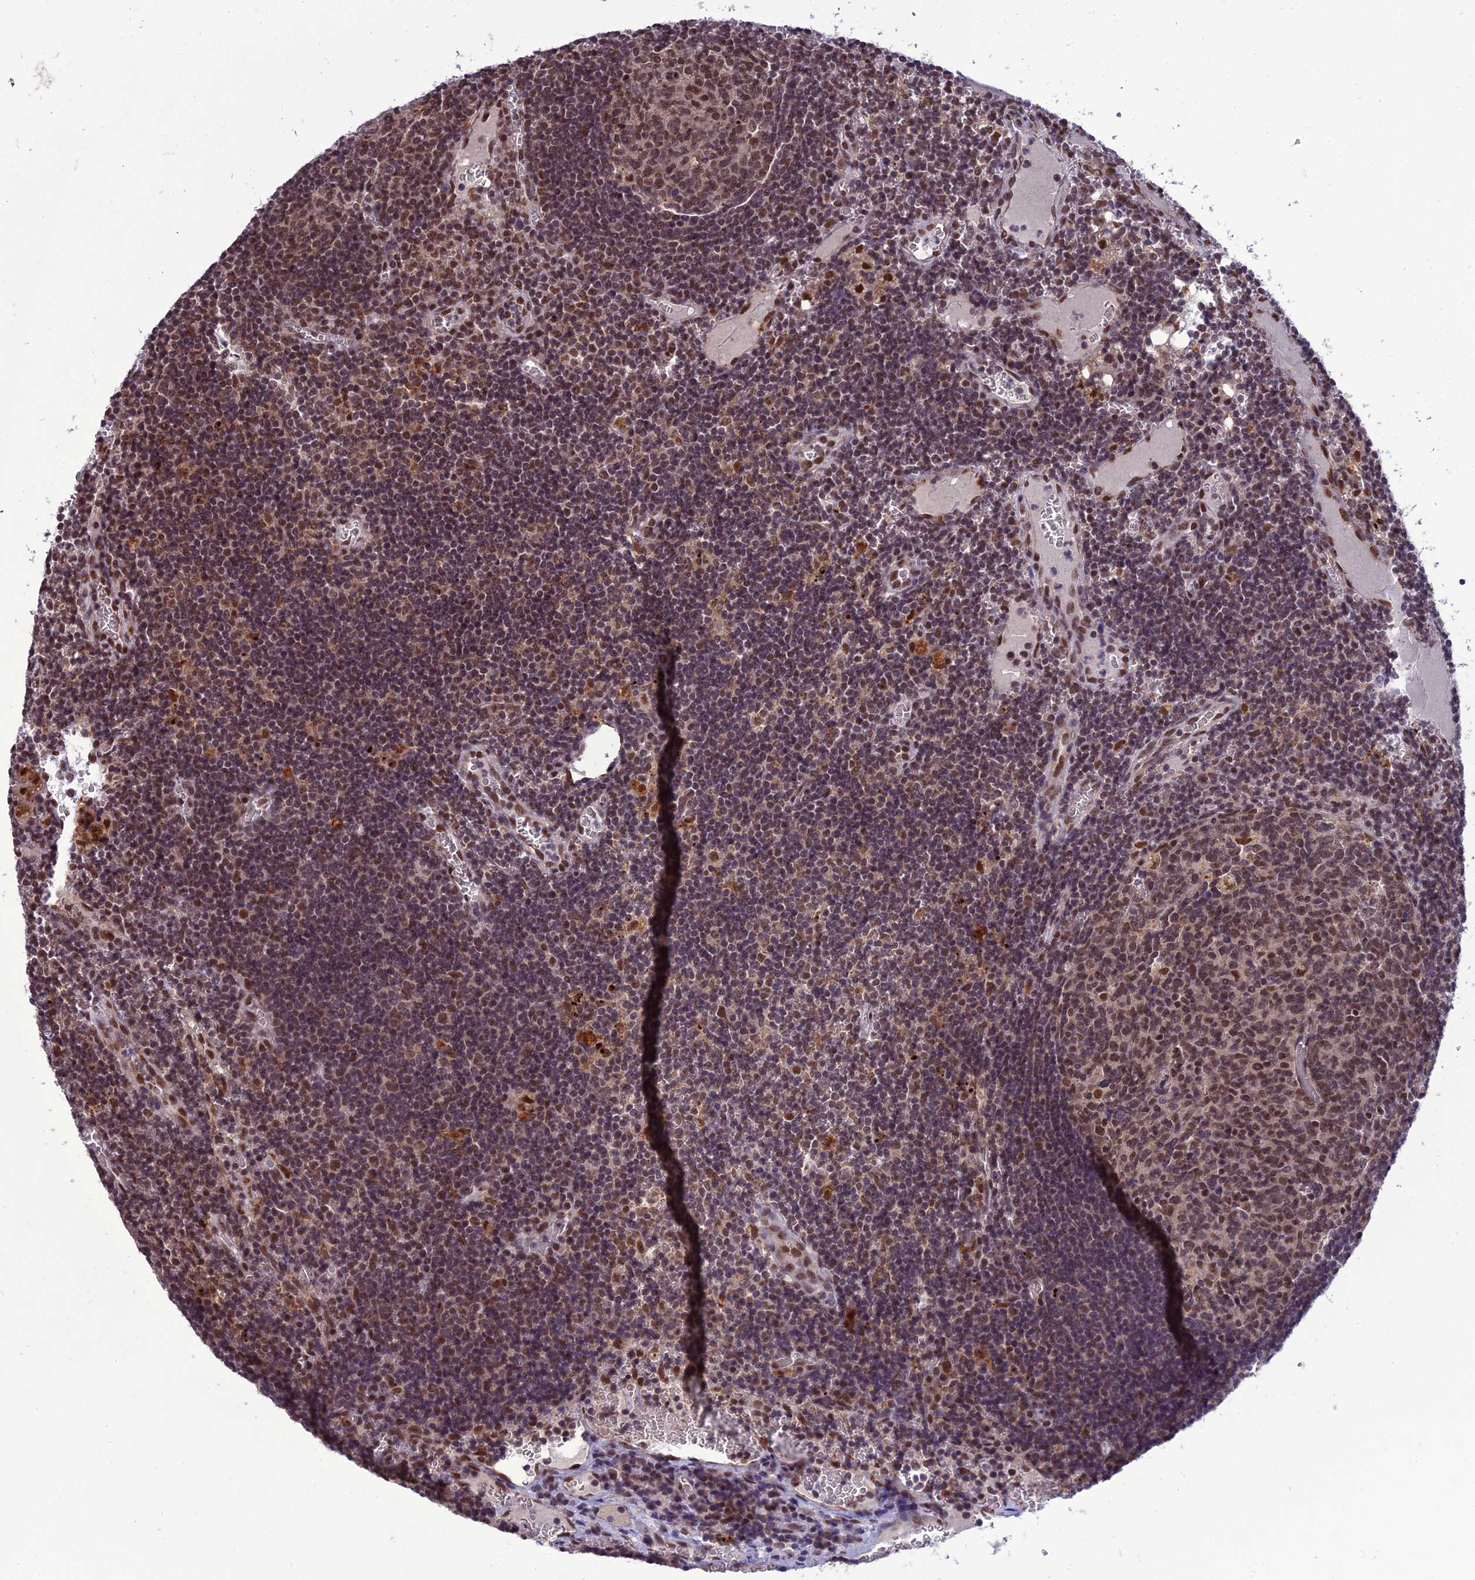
{"staining": {"intensity": "moderate", "quantity": ">75%", "location": "nuclear"}, "tissue": "lymph node", "cell_type": "Germinal center cells", "image_type": "normal", "snomed": [{"axis": "morphology", "description": "Normal tissue, NOS"}, {"axis": "topography", "description": "Lymph node"}], "caption": "IHC histopathology image of benign lymph node: human lymph node stained using immunohistochemistry reveals medium levels of moderate protein expression localized specifically in the nuclear of germinal center cells, appearing as a nuclear brown color.", "gene": "RANBP3", "patient": {"sex": "female", "age": 73}}